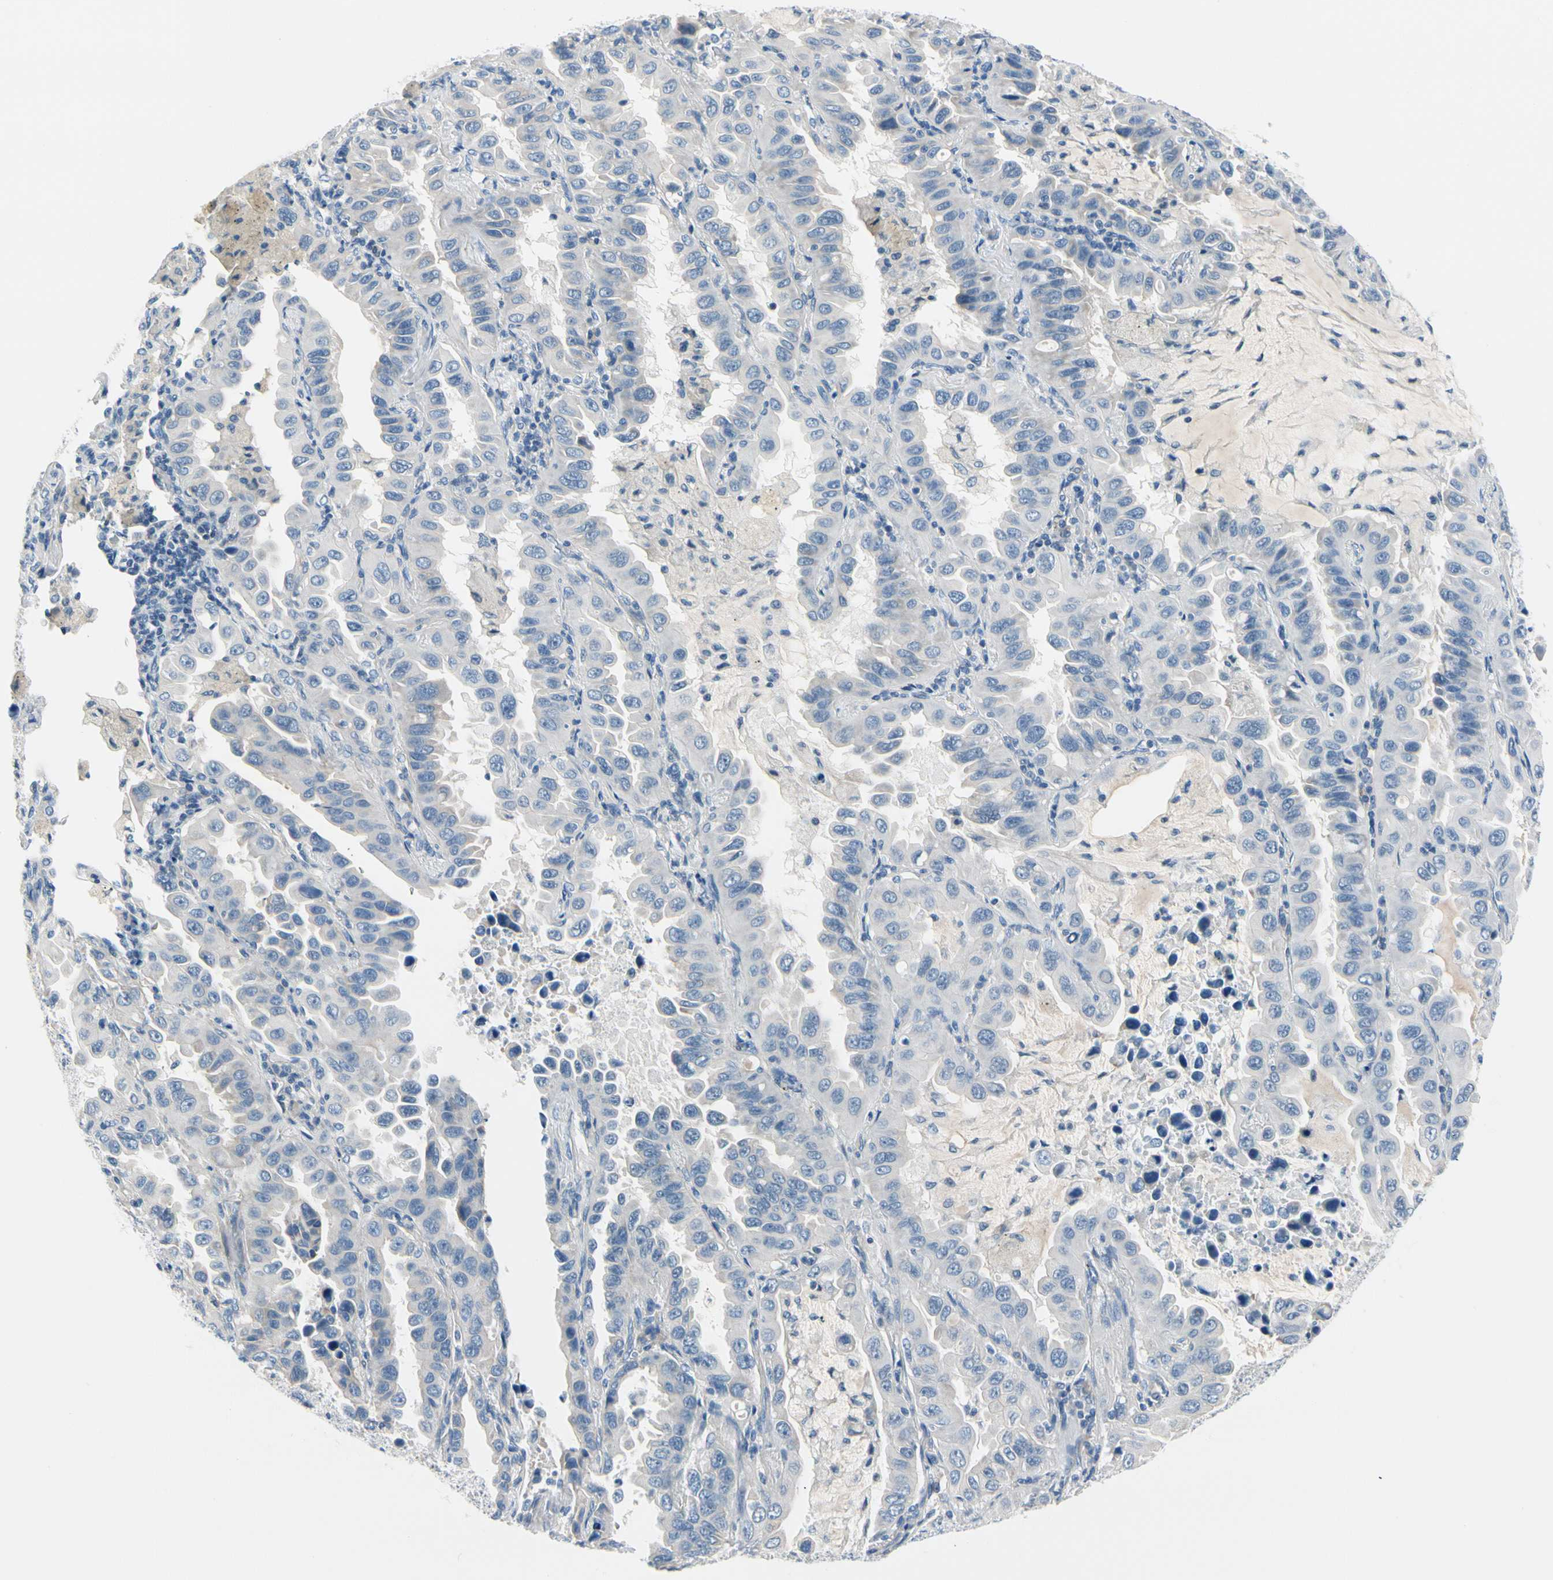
{"staining": {"intensity": "negative", "quantity": "none", "location": "none"}, "tissue": "lung cancer", "cell_type": "Tumor cells", "image_type": "cancer", "snomed": [{"axis": "morphology", "description": "Adenocarcinoma, NOS"}, {"axis": "topography", "description": "Lung"}], "caption": "Tumor cells are negative for protein expression in human lung cancer.", "gene": "FCER2", "patient": {"sex": "male", "age": 64}}